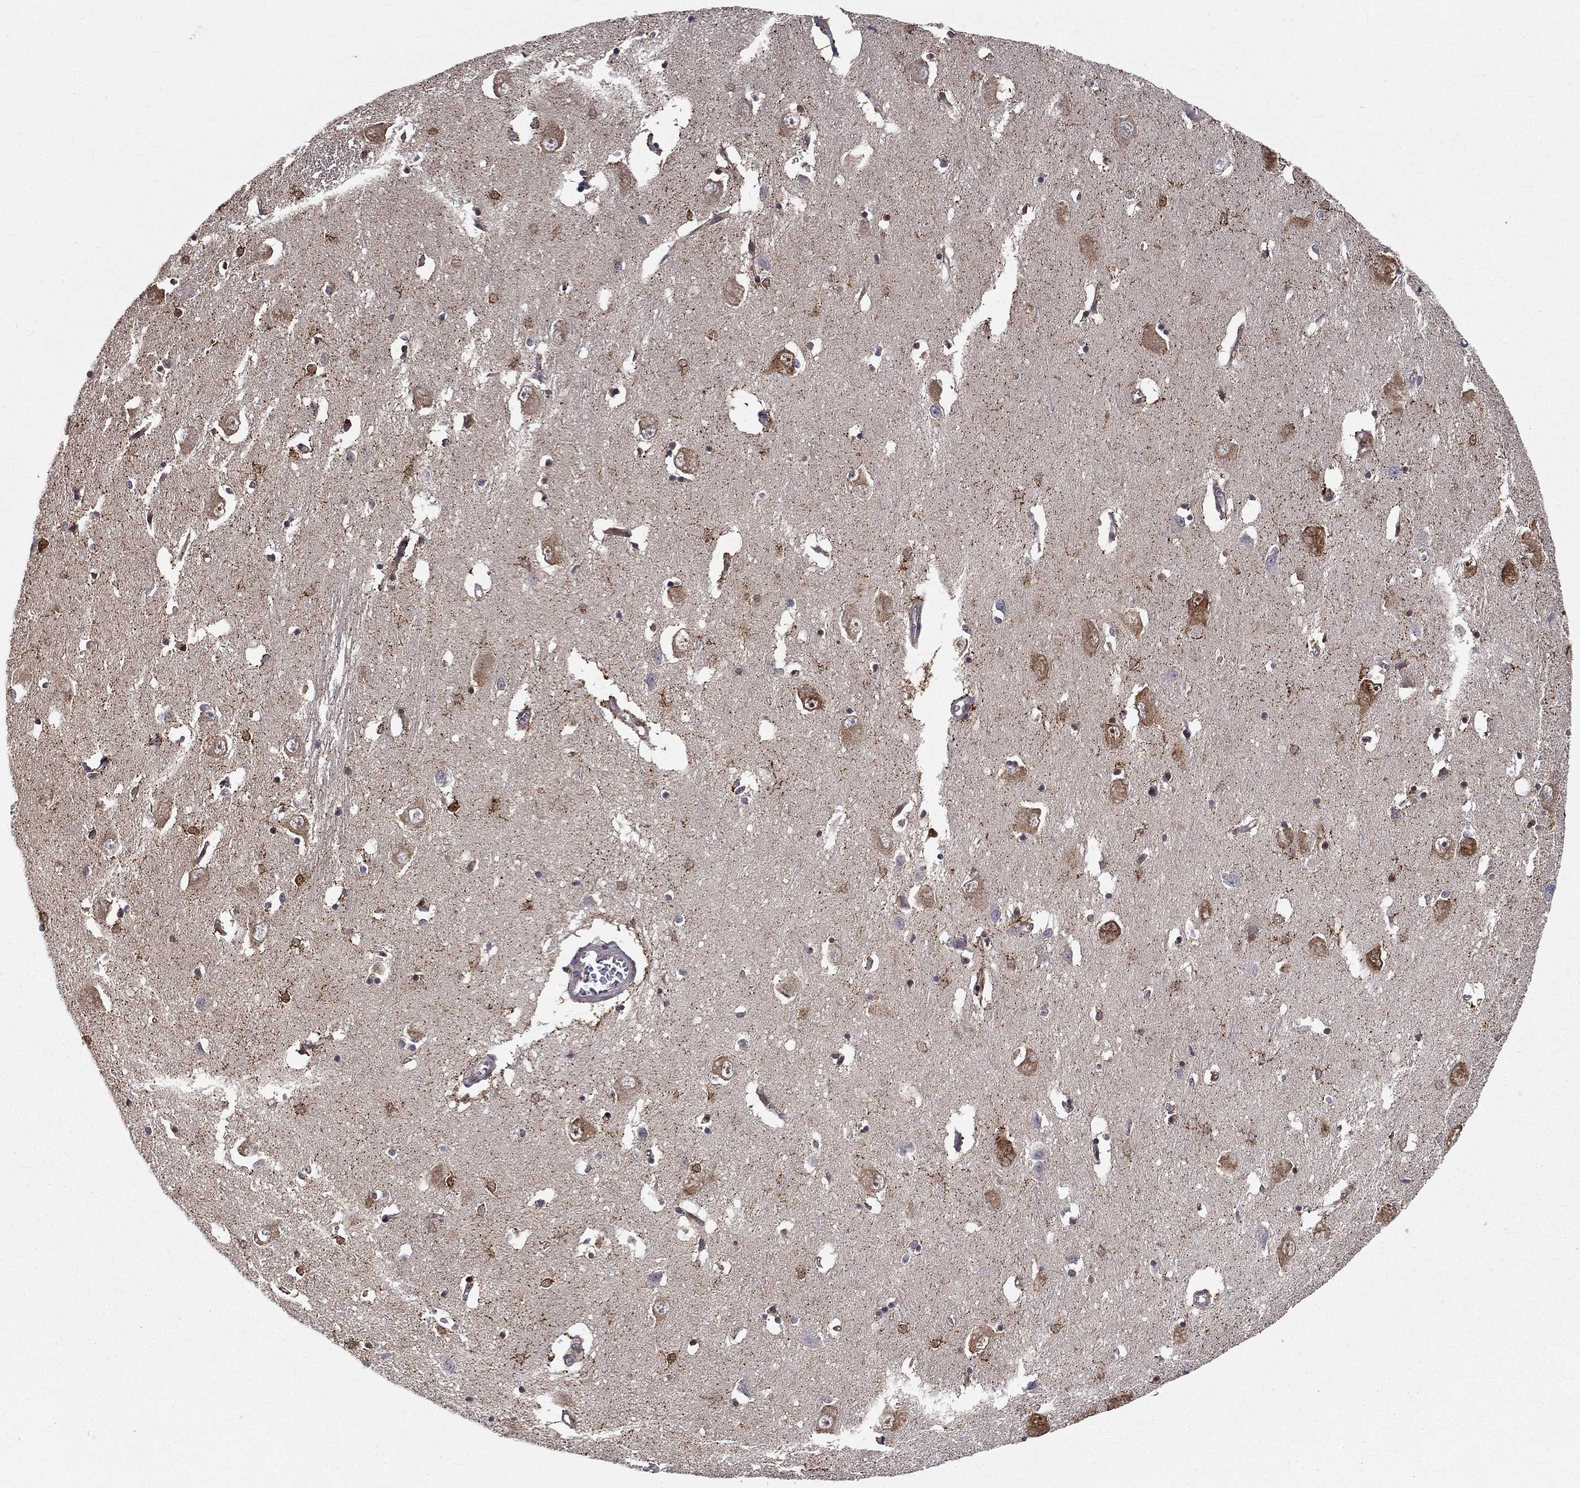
{"staining": {"intensity": "strong", "quantity": "<25%", "location": "cytoplasmic/membranous"}, "tissue": "caudate", "cell_type": "Glial cells", "image_type": "normal", "snomed": [{"axis": "morphology", "description": "Normal tissue, NOS"}, {"axis": "topography", "description": "Lateral ventricle wall"}], "caption": "Immunohistochemical staining of benign caudate demonstrates strong cytoplasmic/membranous protein staining in approximately <25% of glial cells. (IHC, brightfield microscopy, high magnification).", "gene": "ALDH4A1", "patient": {"sex": "male", "age": 54}}